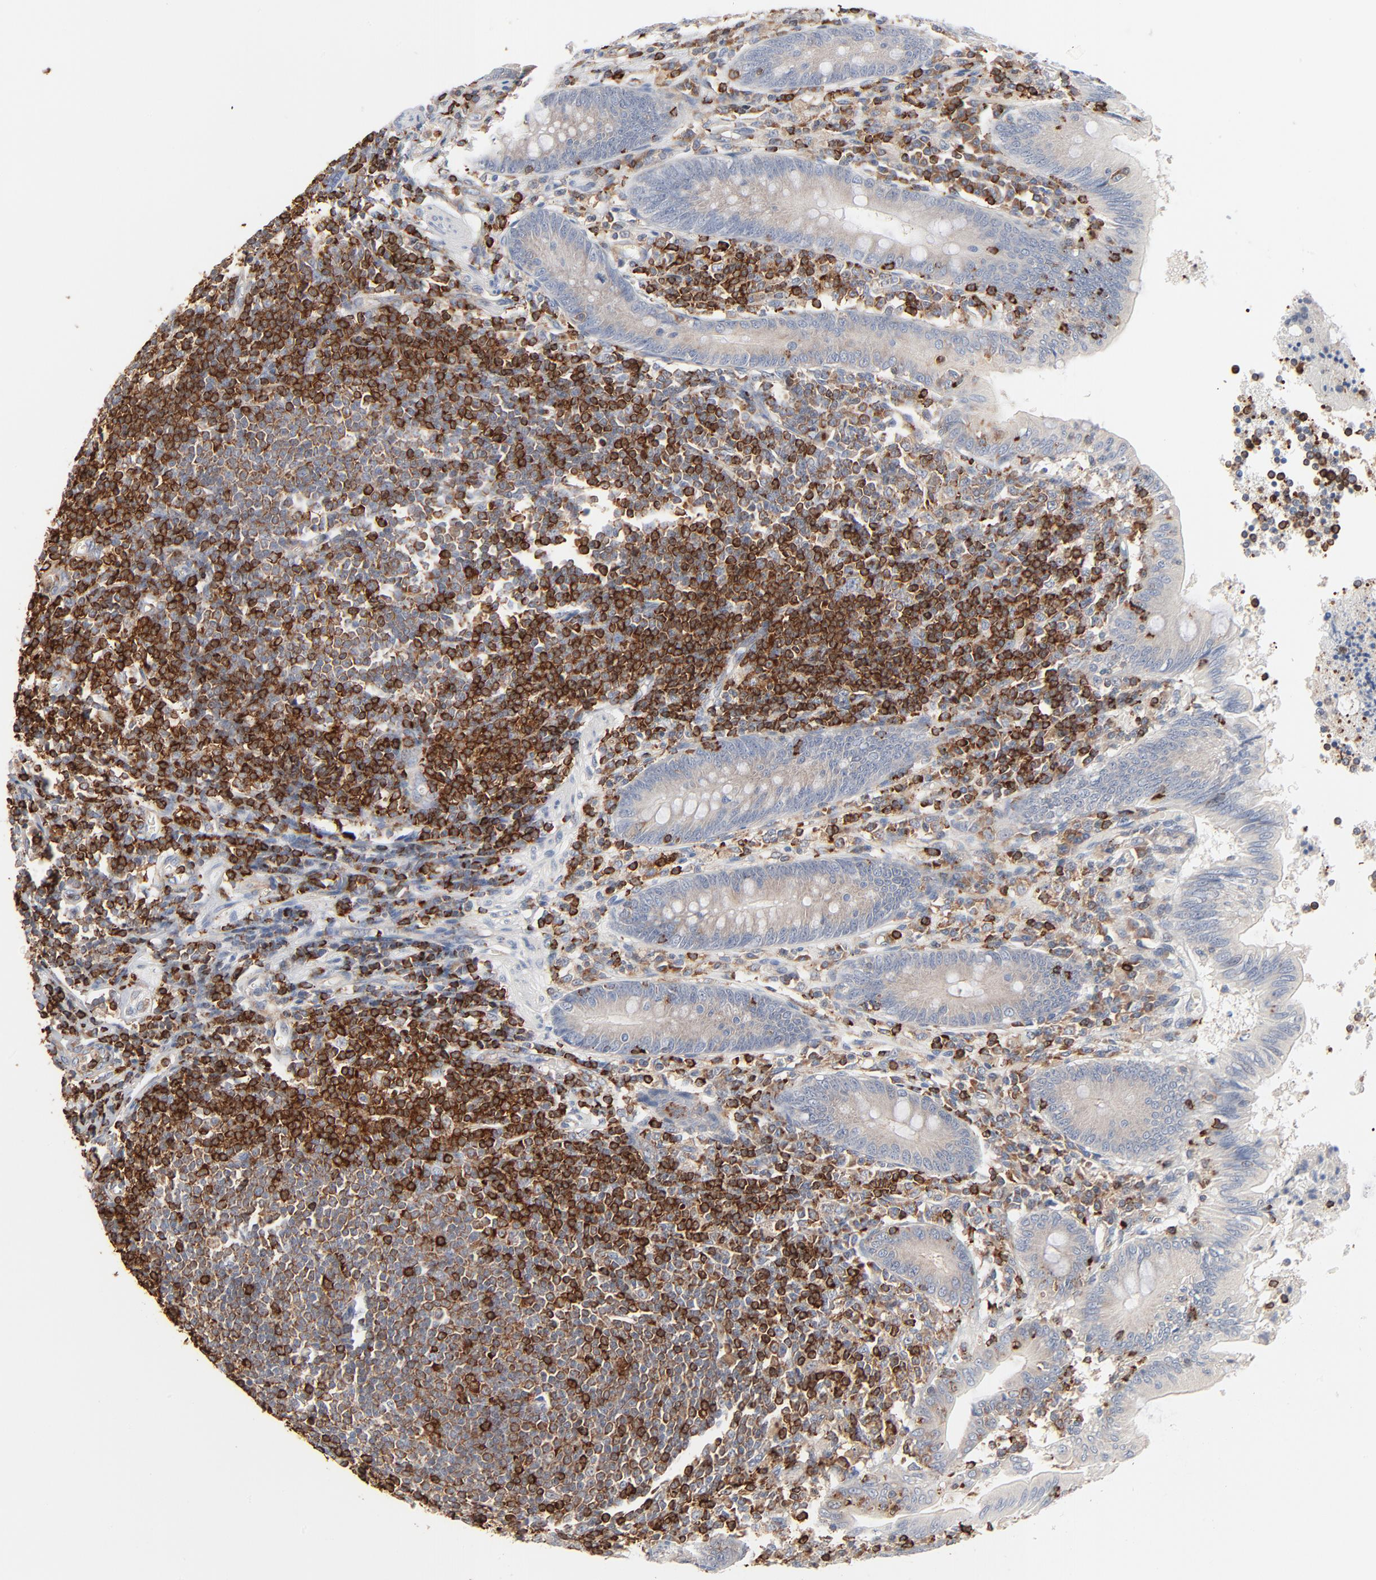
{"staining": {"intensity": "negative", "quantity": "none", "location": "none"}, "tissue": "appendix", "cell_type": "Glandular cells", "image_type": "normal", "snomed": [{"axis": "morphology", "description": "Normal tissue, NOS"}, {"axis": "morphology", "description": "Inflammation, NOS"}, {"axis": "topography", "description": "Appendix"}], "caption": "A micrograph of appendix stained for a protein exhibits no brown staining in glandular cells. The staining was performed using DAB to visualize the protein expression in brown, while the nuclei were stained in blue with hematoxylin (Magnification: 20x).", "gene": "SH3KBP1", "patient": {"sex": "male", "age": 46}}